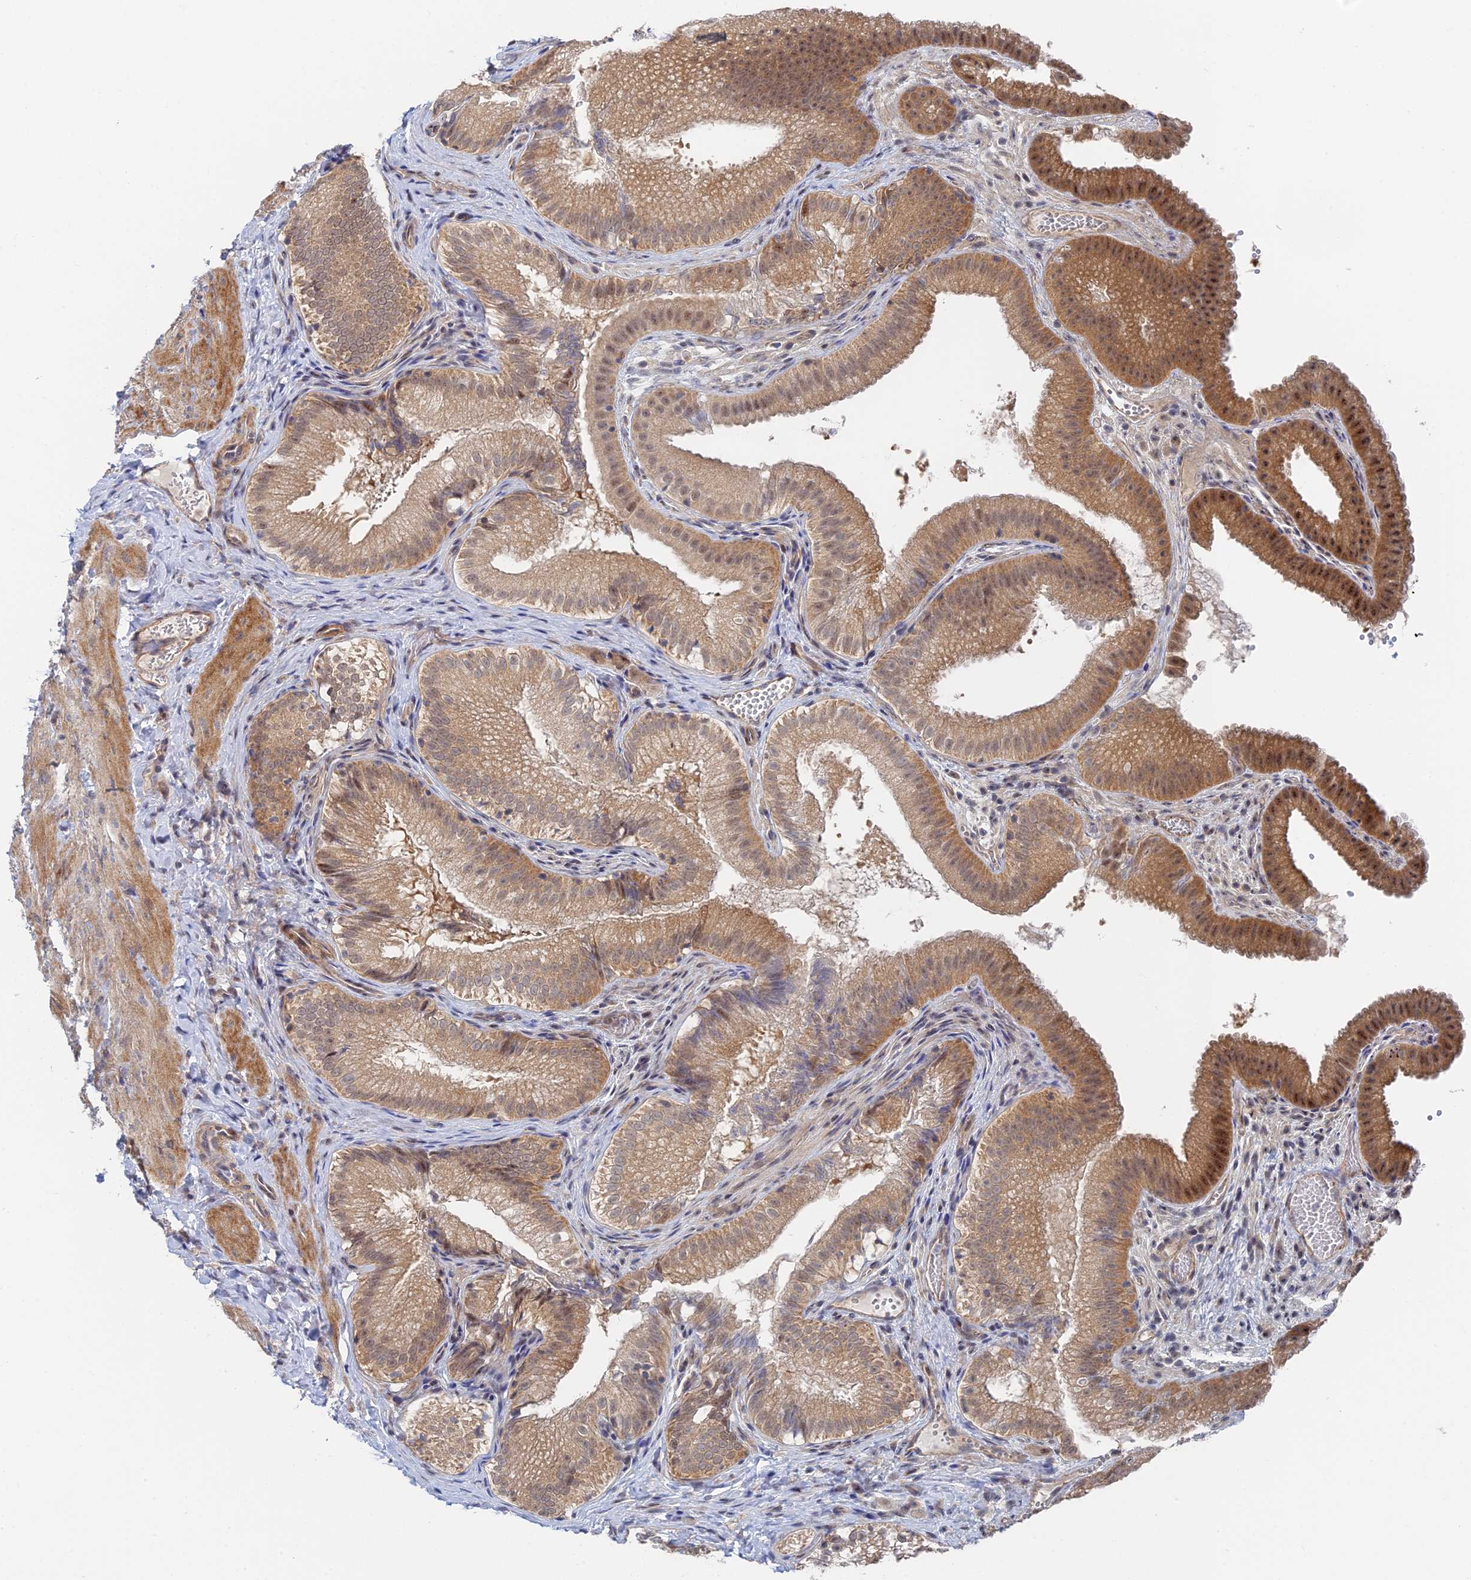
{"staining": {"intensity": "moderate", "quantity": ">75%", "location": "cytoplasmic/membranous,nuclear"}, "tissue": "gallbladder", "cell_type": "Glandular cells", "image_type": "normal", "snomed": [{"axis": "morphology", "description": "Normal tissue, NOS"}, {"axis": "topography", "description": "Gallbladder"}], "caption": "Moderate cytoplasmic/membranous,nuclear expression is appreciated in approximately >75% of glandular cells in normal gallbladder. (brown staining indicates protein expression, while blue staining denotes nuclei).", "gene": "CFAP92", "patient": {"sex": "female", "age": 30}}